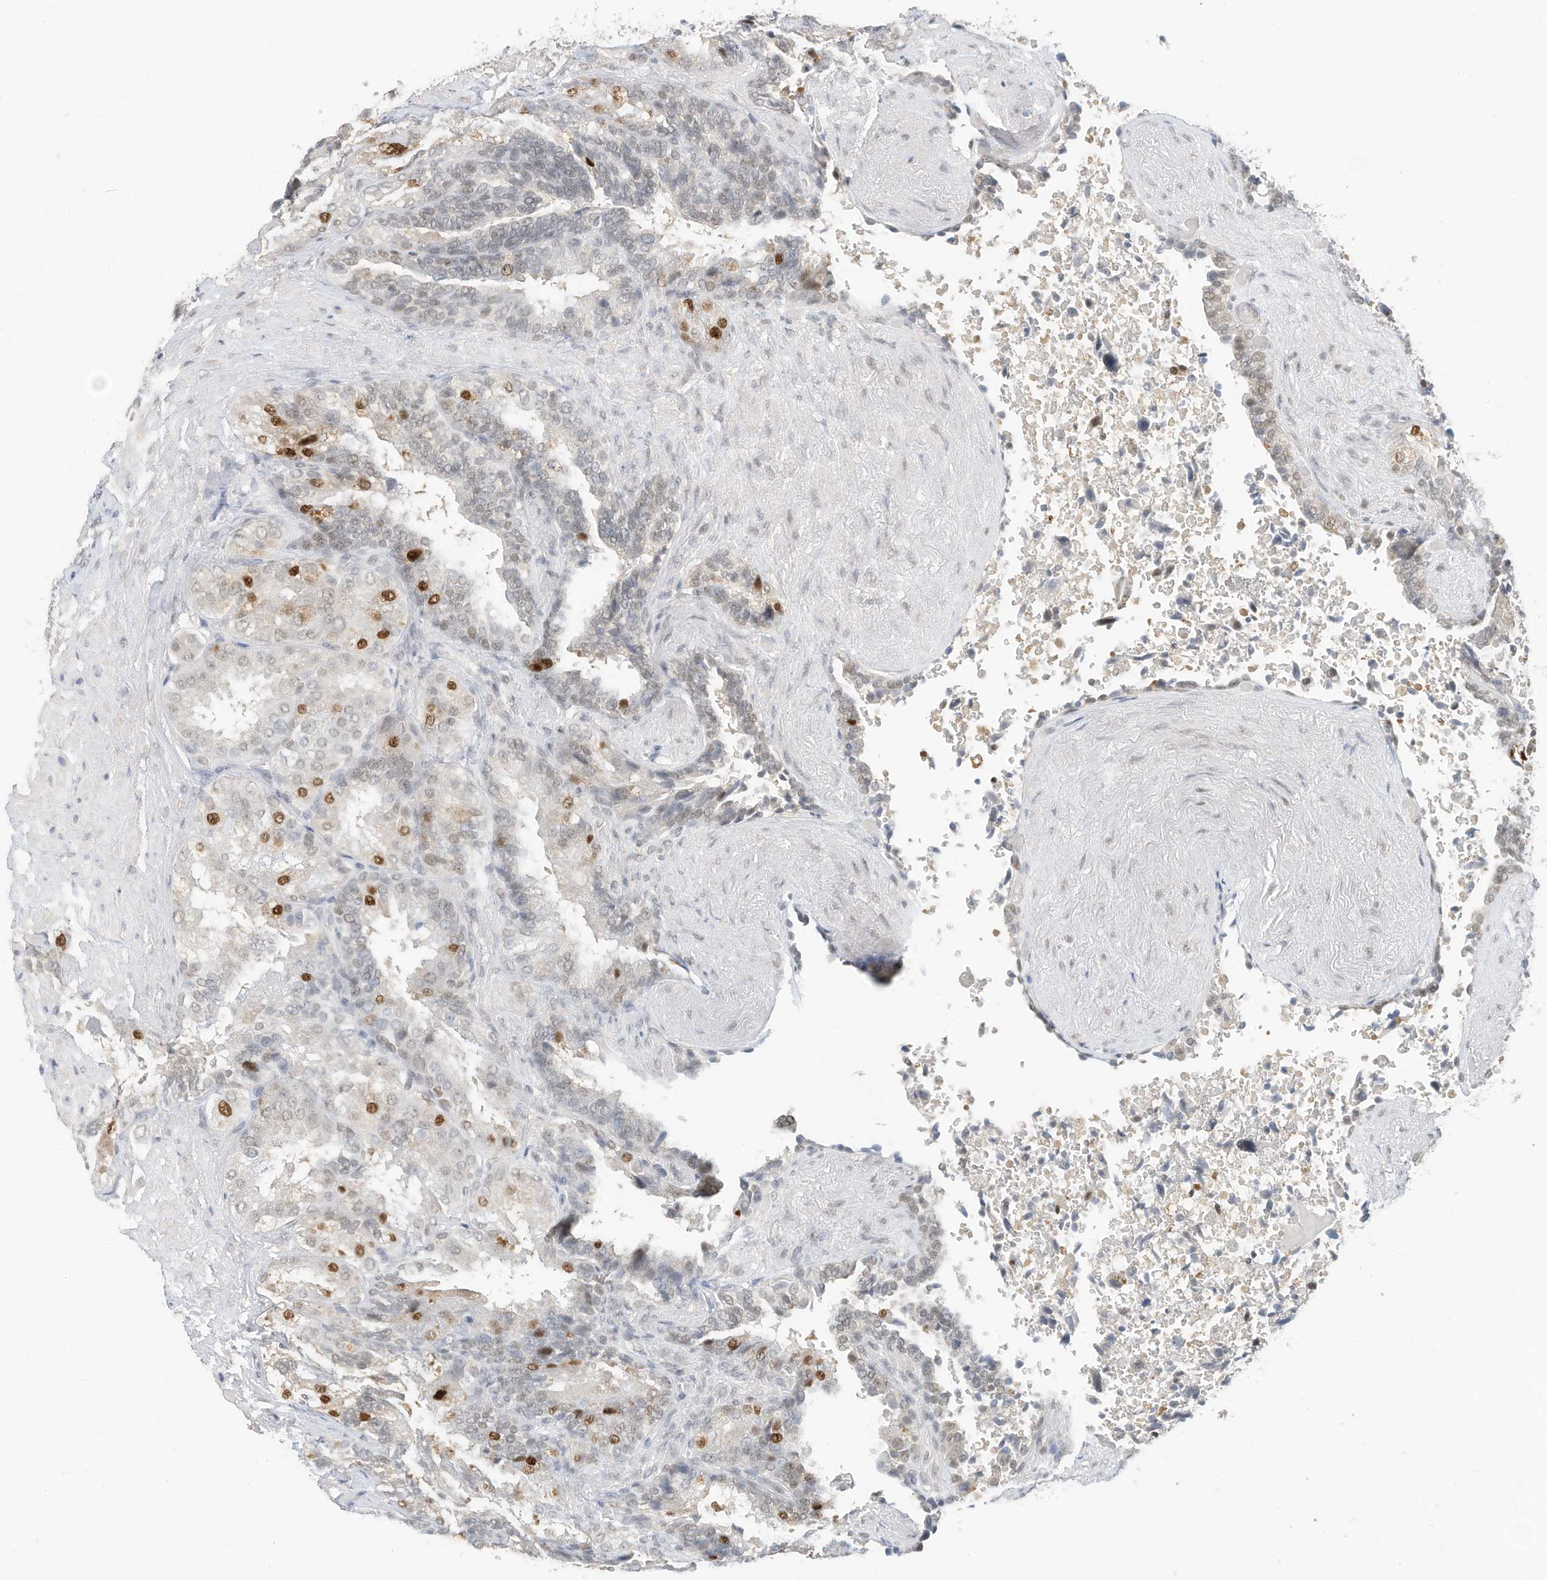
{"staining": {"intensity": "strong", "quantity": "25%-75%", "location": "nuclear"}, "tissue": "seminal vesicle", "cell_type": "Glandular cells", "image_type": "normal", "snomed": [{"axis": "morphology", "description": "Normal tissue, NOS"}, {"axis": "topography", "description": "Seminal veicle"}, {"axis": "topography", "description": "Peripheral nerve tissue"}], "caption": "Immunohistochemistry (IHC) of benign seminal vesicle shows high levels of strong nuclear positivity in about 25%-75% of glandular cells.", "gene": "OGT", "patient": {"sex": "male", "age": 63}}